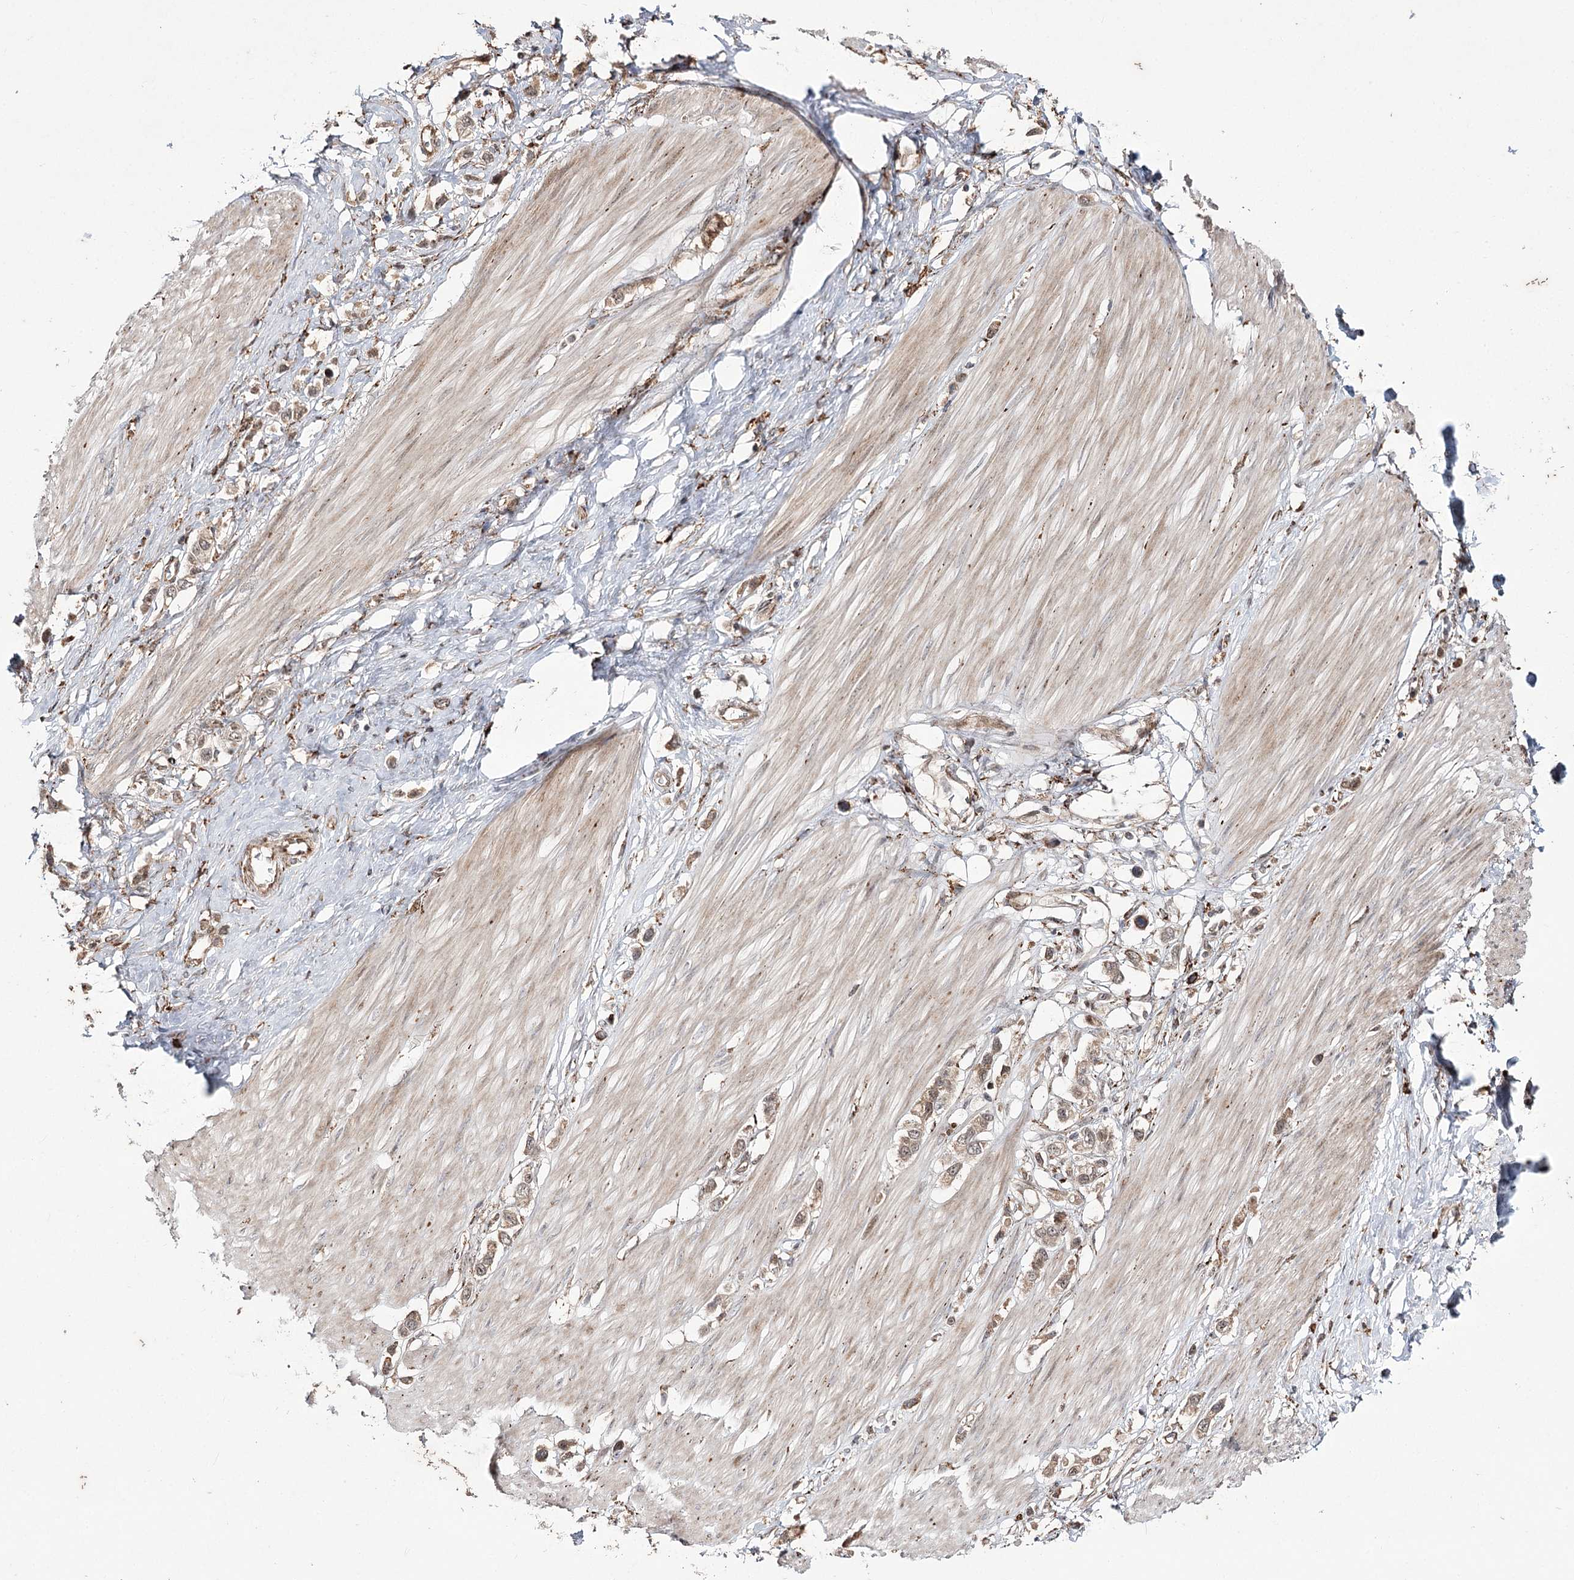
{"staining": {"intensity": "weak", "quantity": ">75%", "location": "cytoplasmic/membranous"}, "tissue": "stomach cancer", "cell_type": "Tumor cells", "image_type": "cancer", "snomed": [{"axis": "morphology", "description": "Adenocarcinoma, NOS"}, {"axis": "topography", "description": "Stomach"}], "caption": "Protein analysis of adenocarcinoma (stomach) tissue exhibits weak cytoplasmic/membranous expression in about >75% of tumor cells.", "gene": "FANCL", "patient": {"sex": "female", "age": 65}}